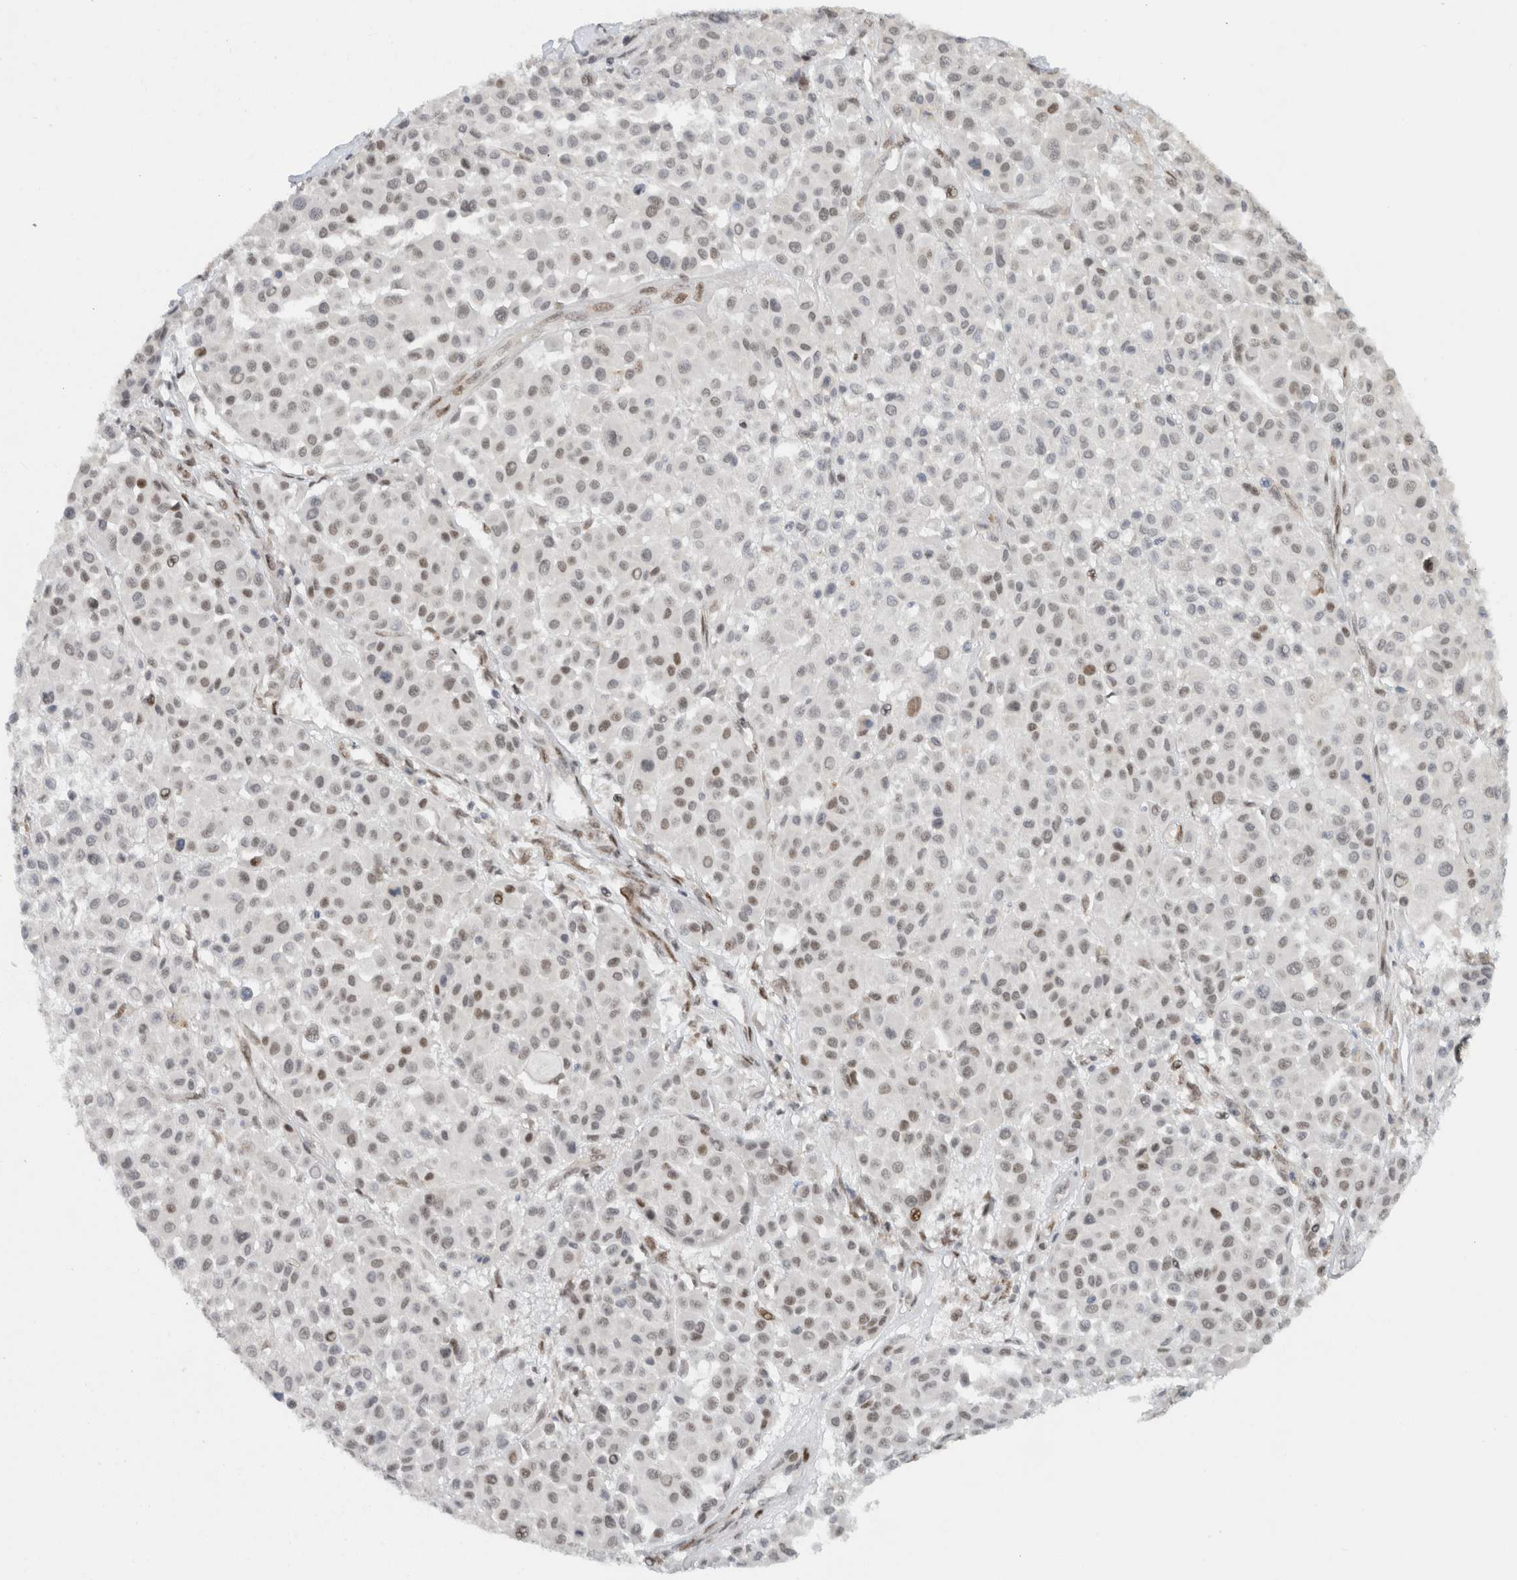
{"staining": {"intensity": "moderate", "quantity": "<25%", "location": "nuclear"}, "tissue": "melanoma", "cell_type": "Tumor cells", "image_type": "cancer", "snomed": [{"axis": "morphology", "description": "Malignant melanoma, Metastatic site"}, {"axis": "topography", "description": "Soft tissue"}], "caption": "Malignant melanoma (metastatic site) stained with a protein marker exhibits moderate staining in tumor cells.", "gene": "HNRNPR", "patient": {"sex": "male", "age": 41}}